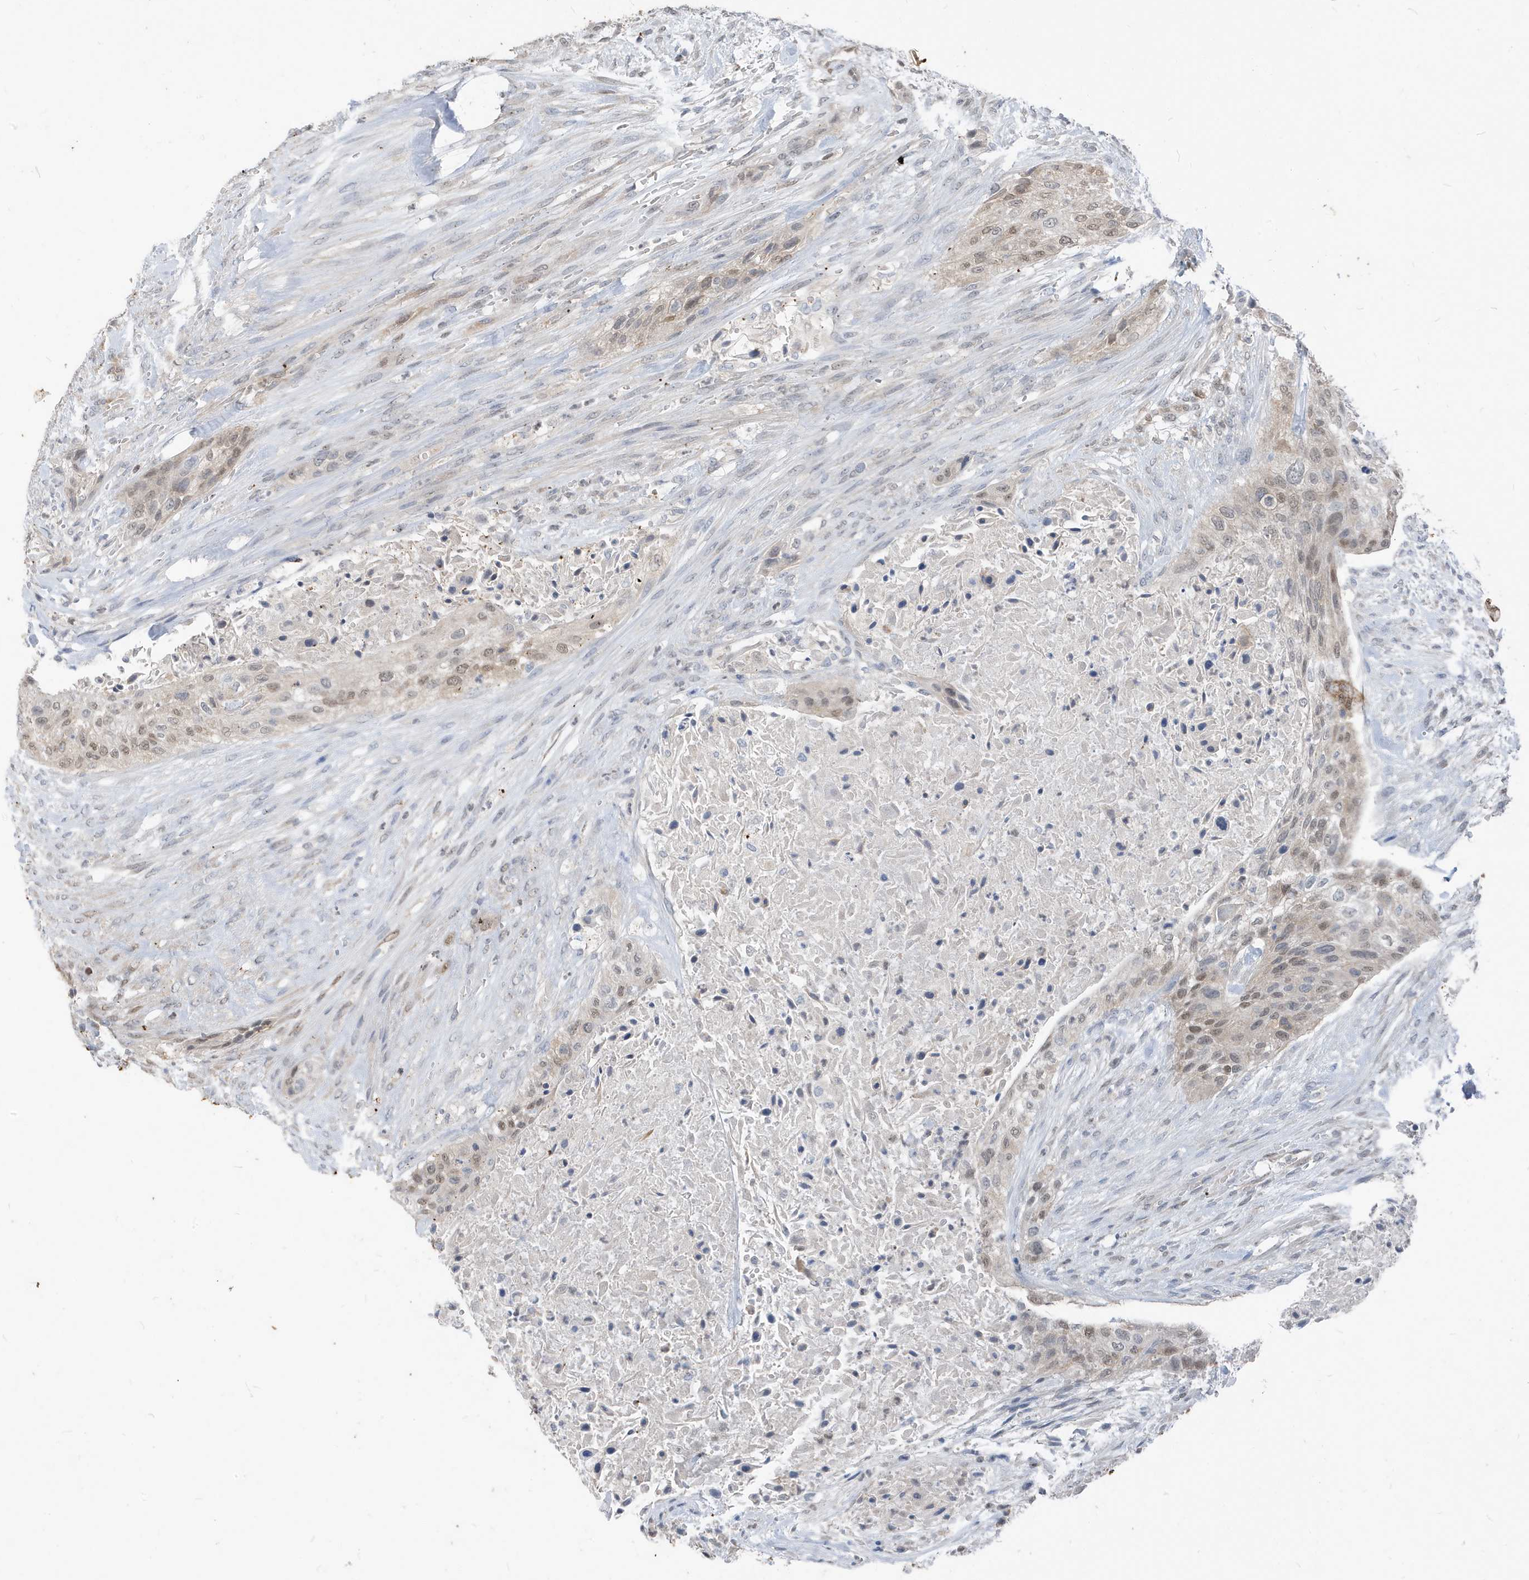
{"staining": {"intensity": "weak", "quantity": ">75%", "location": "nuclear"}, "tissue": "urothelial cancer", "cell_type": "Tumor cells", "image_type": "cancer", "snomed": [{"axis": "morphology", "description": "Urothelial carcinoma, High grade"}, {"axis": "topography", "description": "Urinary bladder"}], "caption": "Protein staining of urothelial carcinoma (high-grade) tissue demonstrates weak nuclear expression in about >75% of tumor cells. Ihc stains the protein in brown and the nuclei are stained blue.", "gene": "NCOA7", "patient": {"sex": "male", "age": 35}}